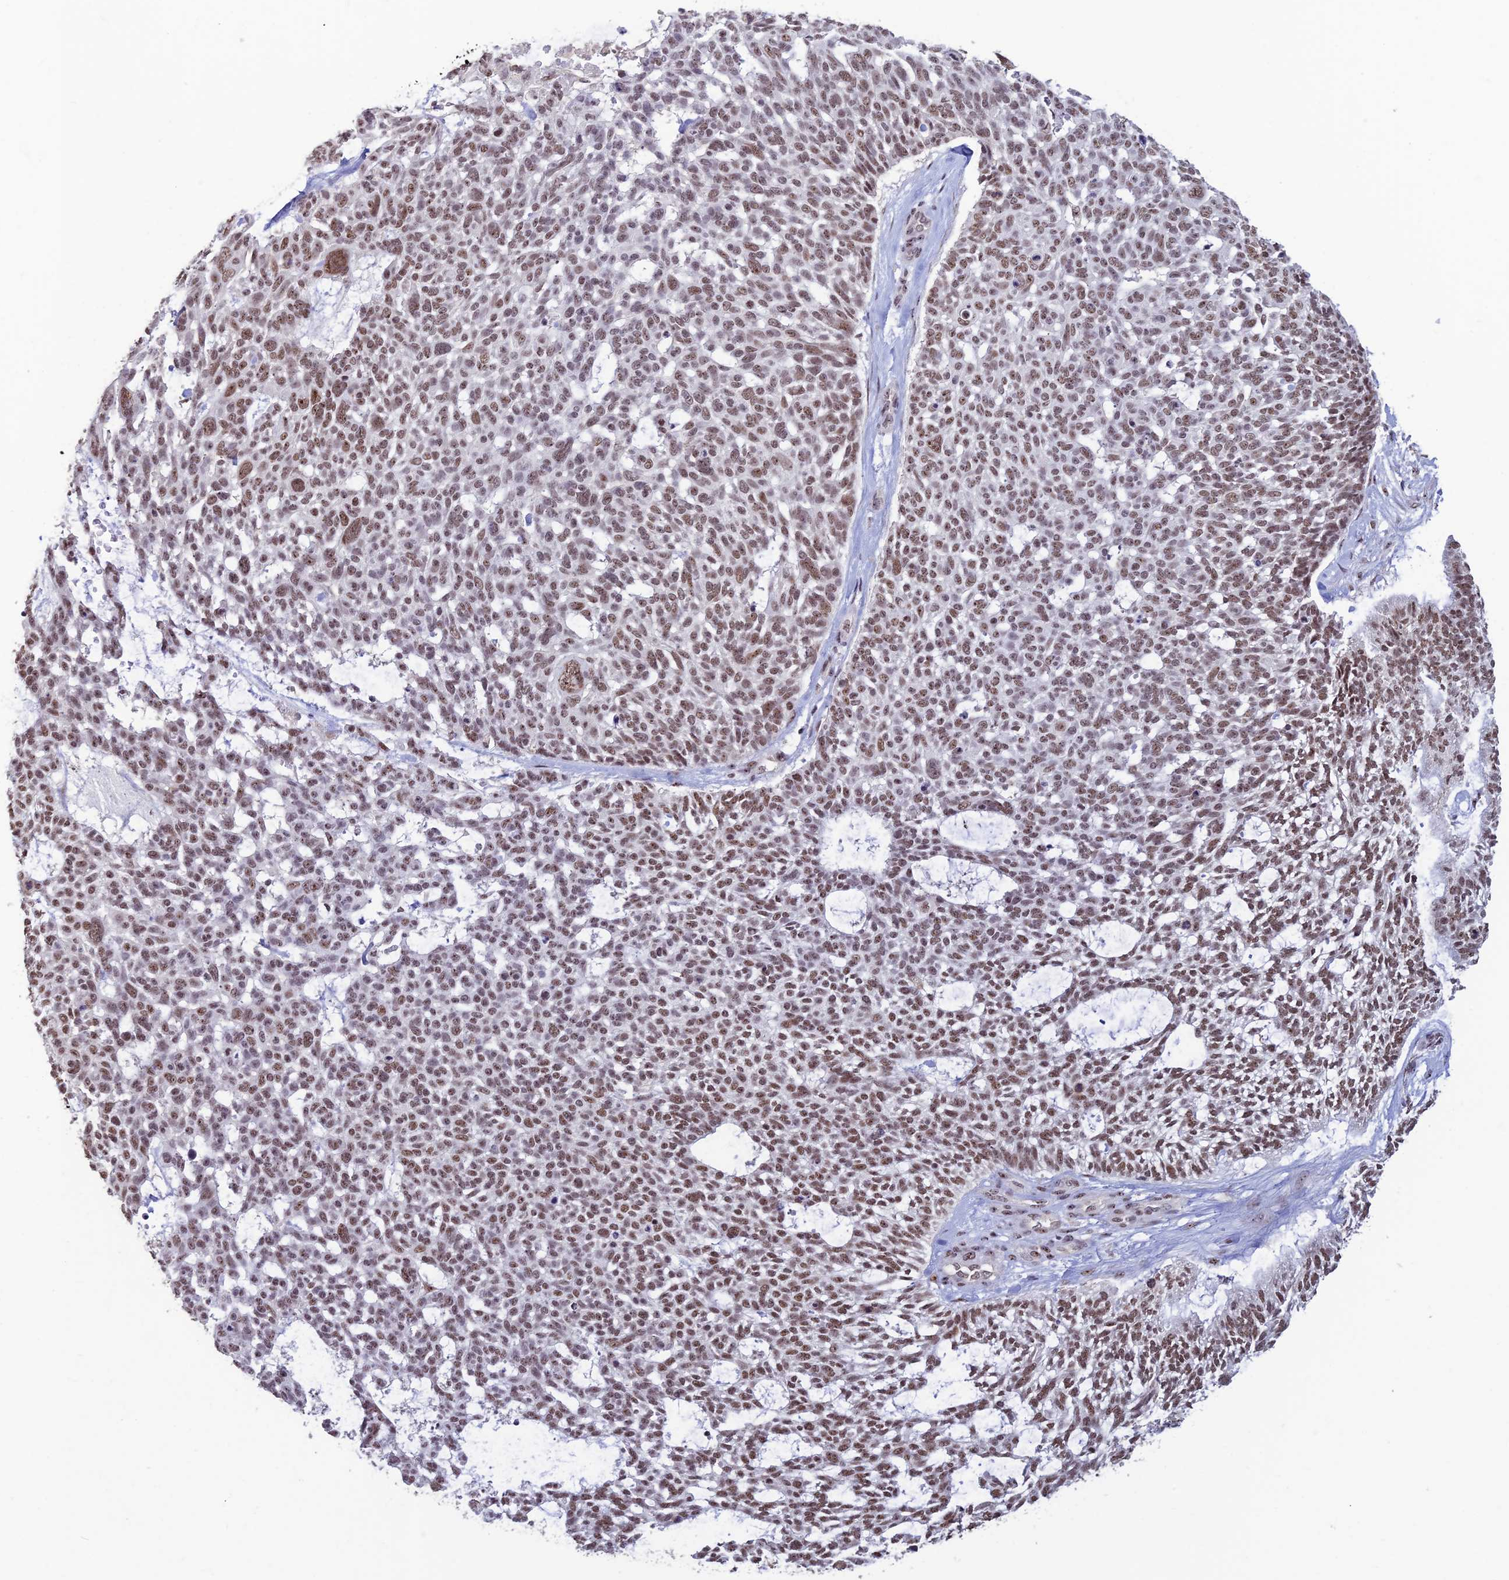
{"staining": {"intensity": "moderate", "quantity": ">75%", "location": "nuclear"}, "tissue": "skin cancer", "cell_type": "Tumor cells", "image_type": "cancer", "snomed": [{"axis": "morphology", "description": "Basal cell carcinoma"}, {"axis": "topography", "description": "Skin"}], "caption": "The immunohistochemical stain labels moderate nuclear positivity in tumor cells of basal cell carcinoma (skin) tissue.", "gene": "POLR1G", "patient": {"sex": "male", "age": 88}}